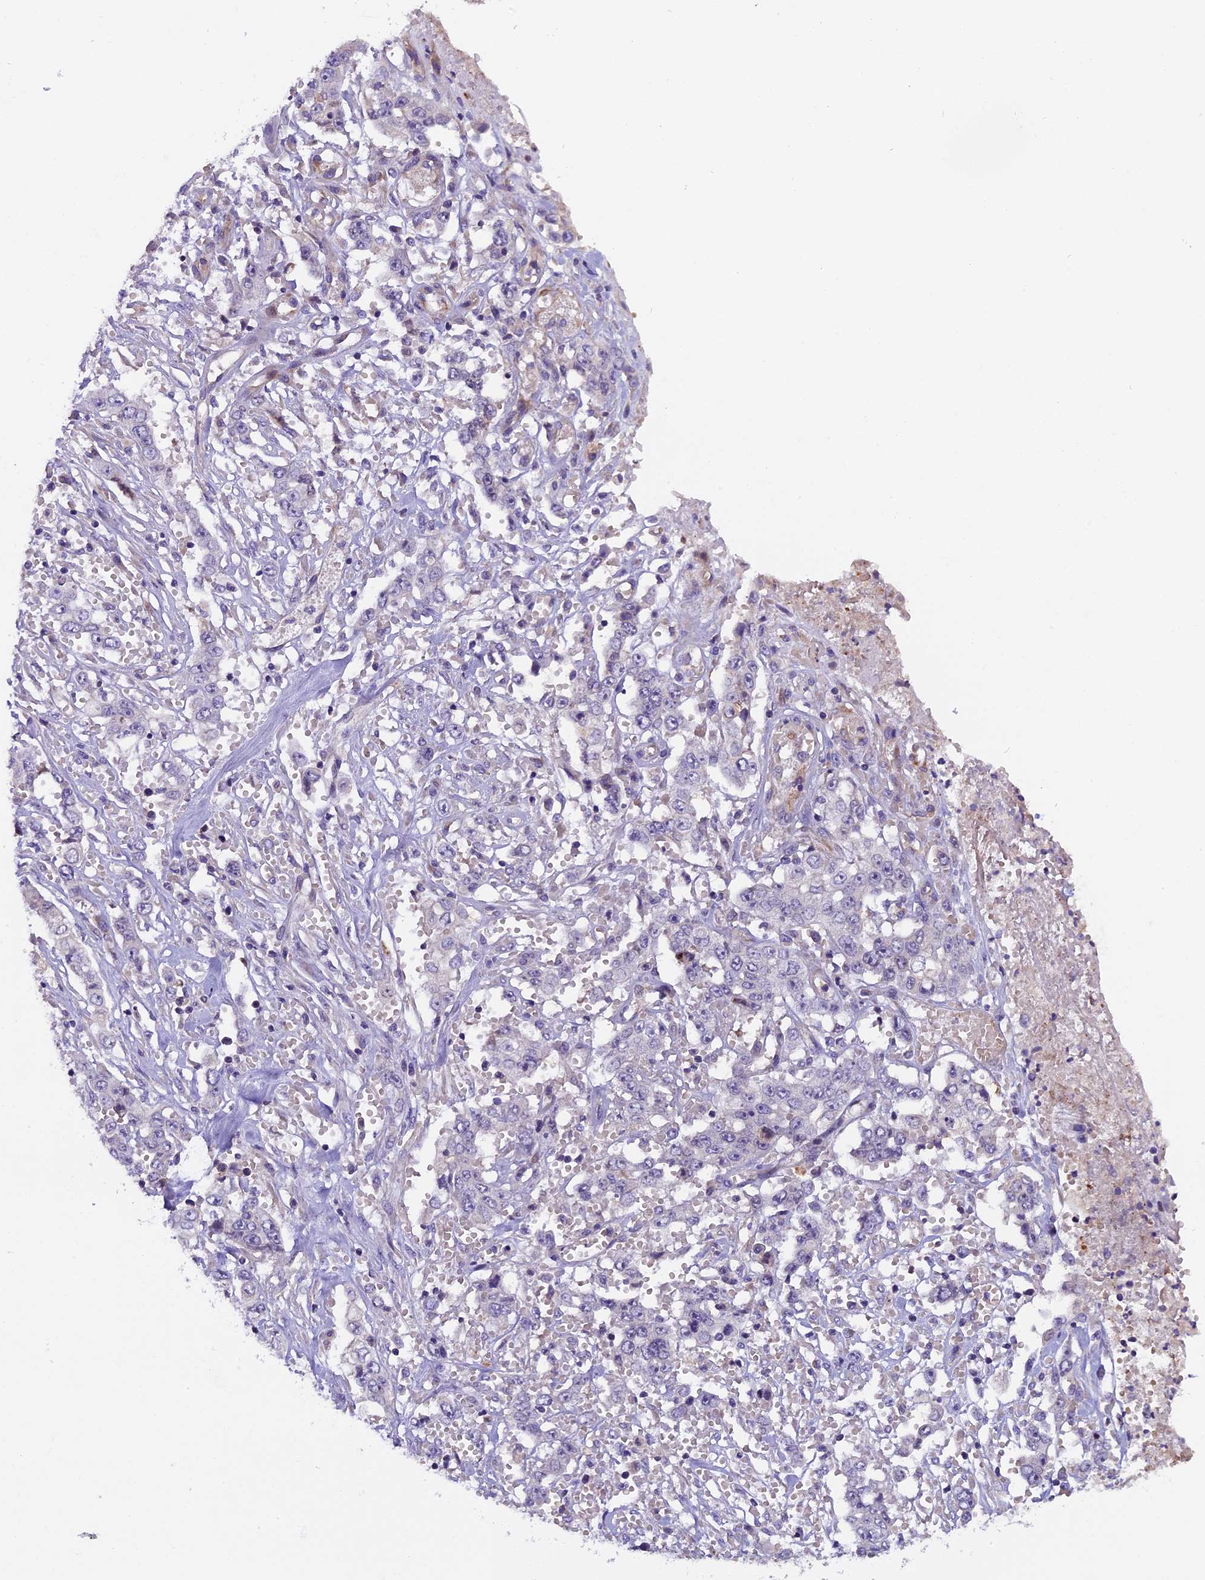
{"staining": {"intensity": "negative", "quantity": "none", "location": "none"}, "tissue": "stomach cancer", "cell_type": "Tumor cells", "image_type": "cancer", "snomed": [{"axis": "morphology", "description": "Adenocarcinoma, NOS"}, {"axis": "topography", "description": "Stomach, upper"}], "caption": "Tumor cells show no significant expression in adenocarcinoma (stomach).", "gene": "CCDC32", "patient": {"sex": "male", "age": 62}}